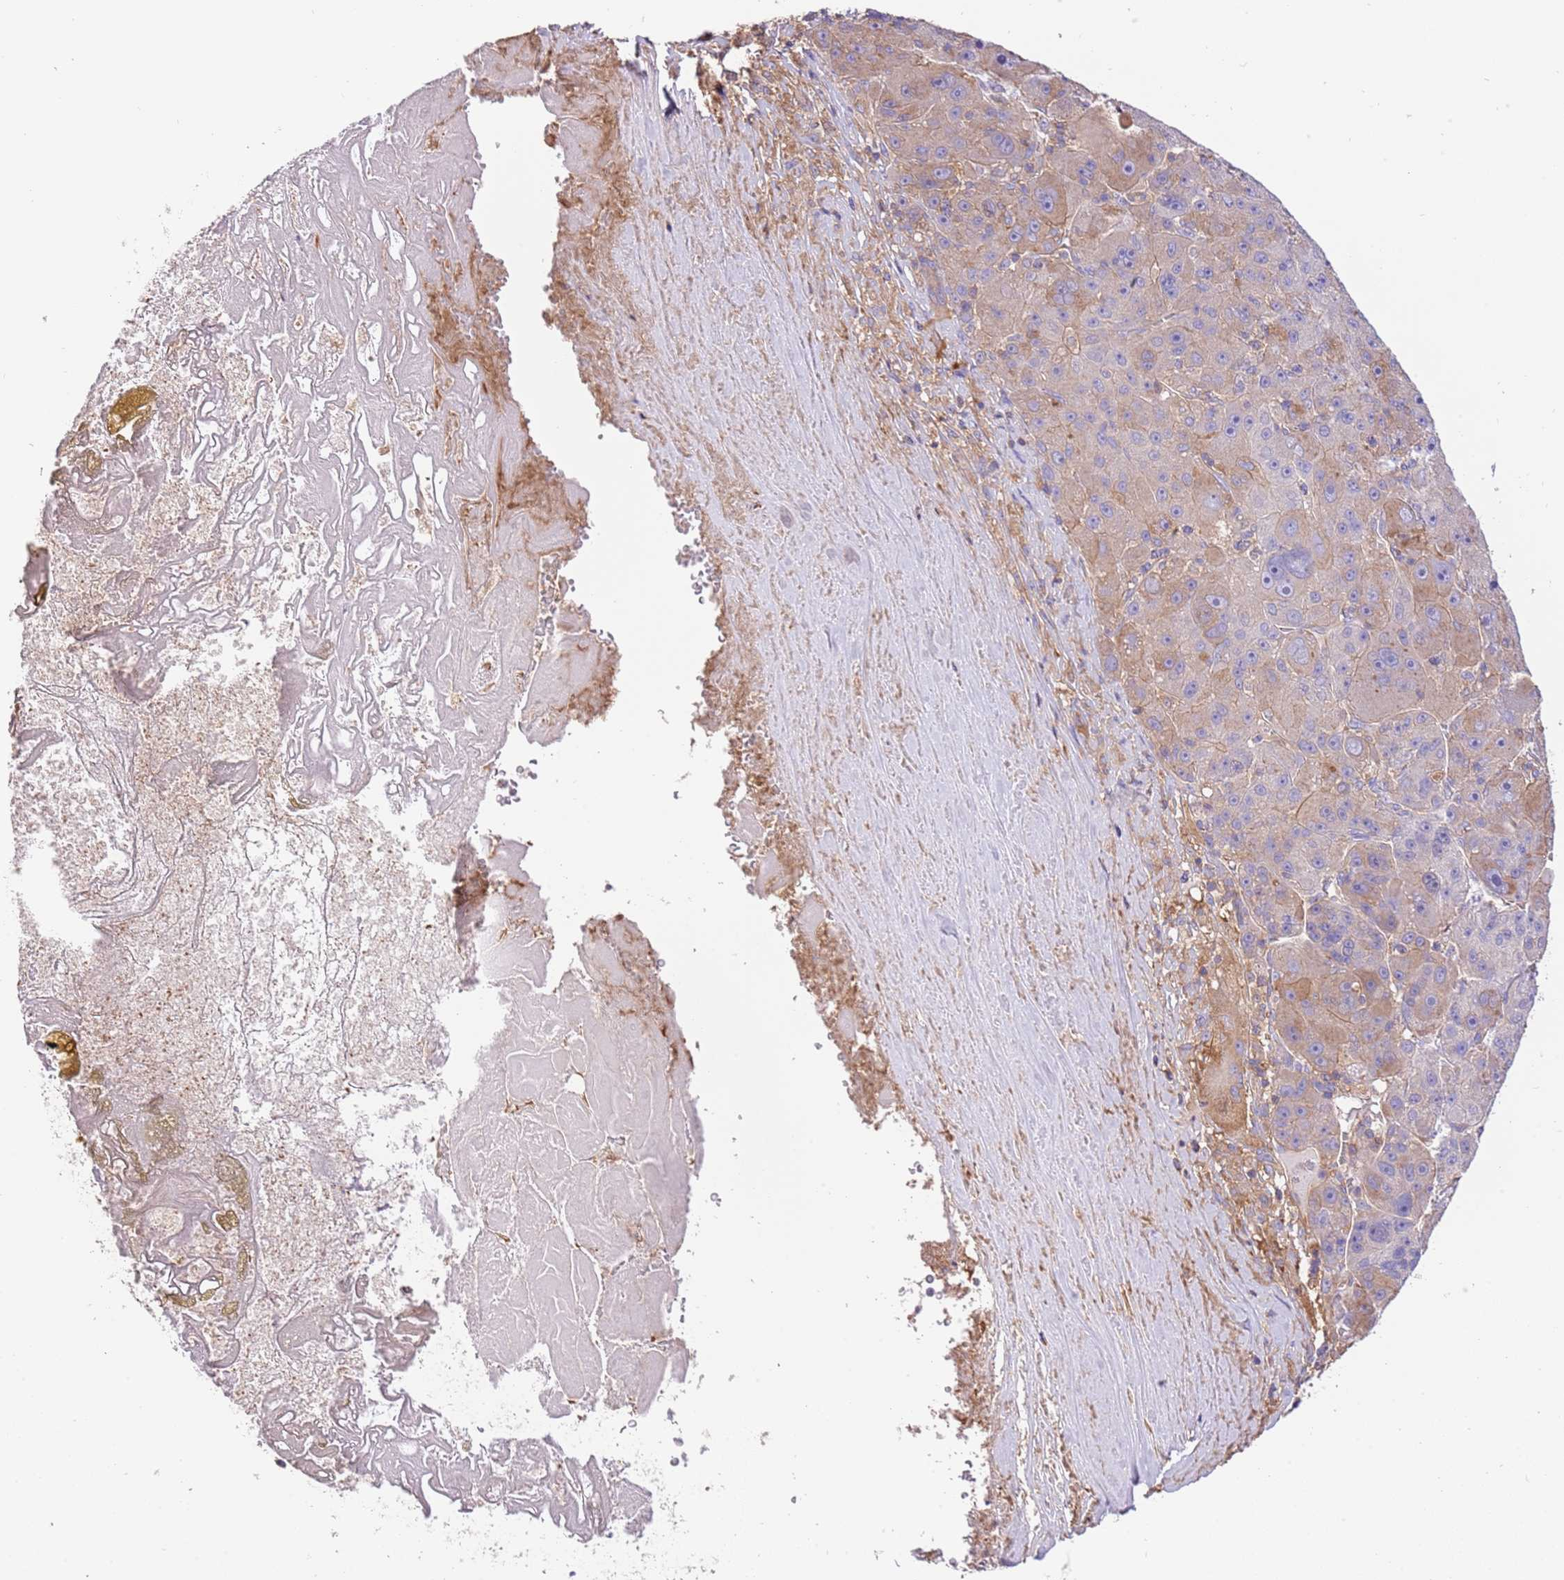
{"staining": {"intensity": "weak", "quantity": "25%-75%", "location": "cytoplasmic/membranous"}, "tissue": "liver cancer", "cell_type": "Tumor cells", "image_type": "cancer", "snomed": [{"axis": "morphology", "description": "Carcinoma, Hepatocellular, NOS"}, {"axis": "topography", "description": "Liver"}], "caption": "Weak cytoplasmic/membranous positivity is seen in approximately 25%-75% of tumor cells in hepatocellular carcinoma (liver).", "gene": "NAALADL1", "patient": {"sex": "male", "age": 76}}